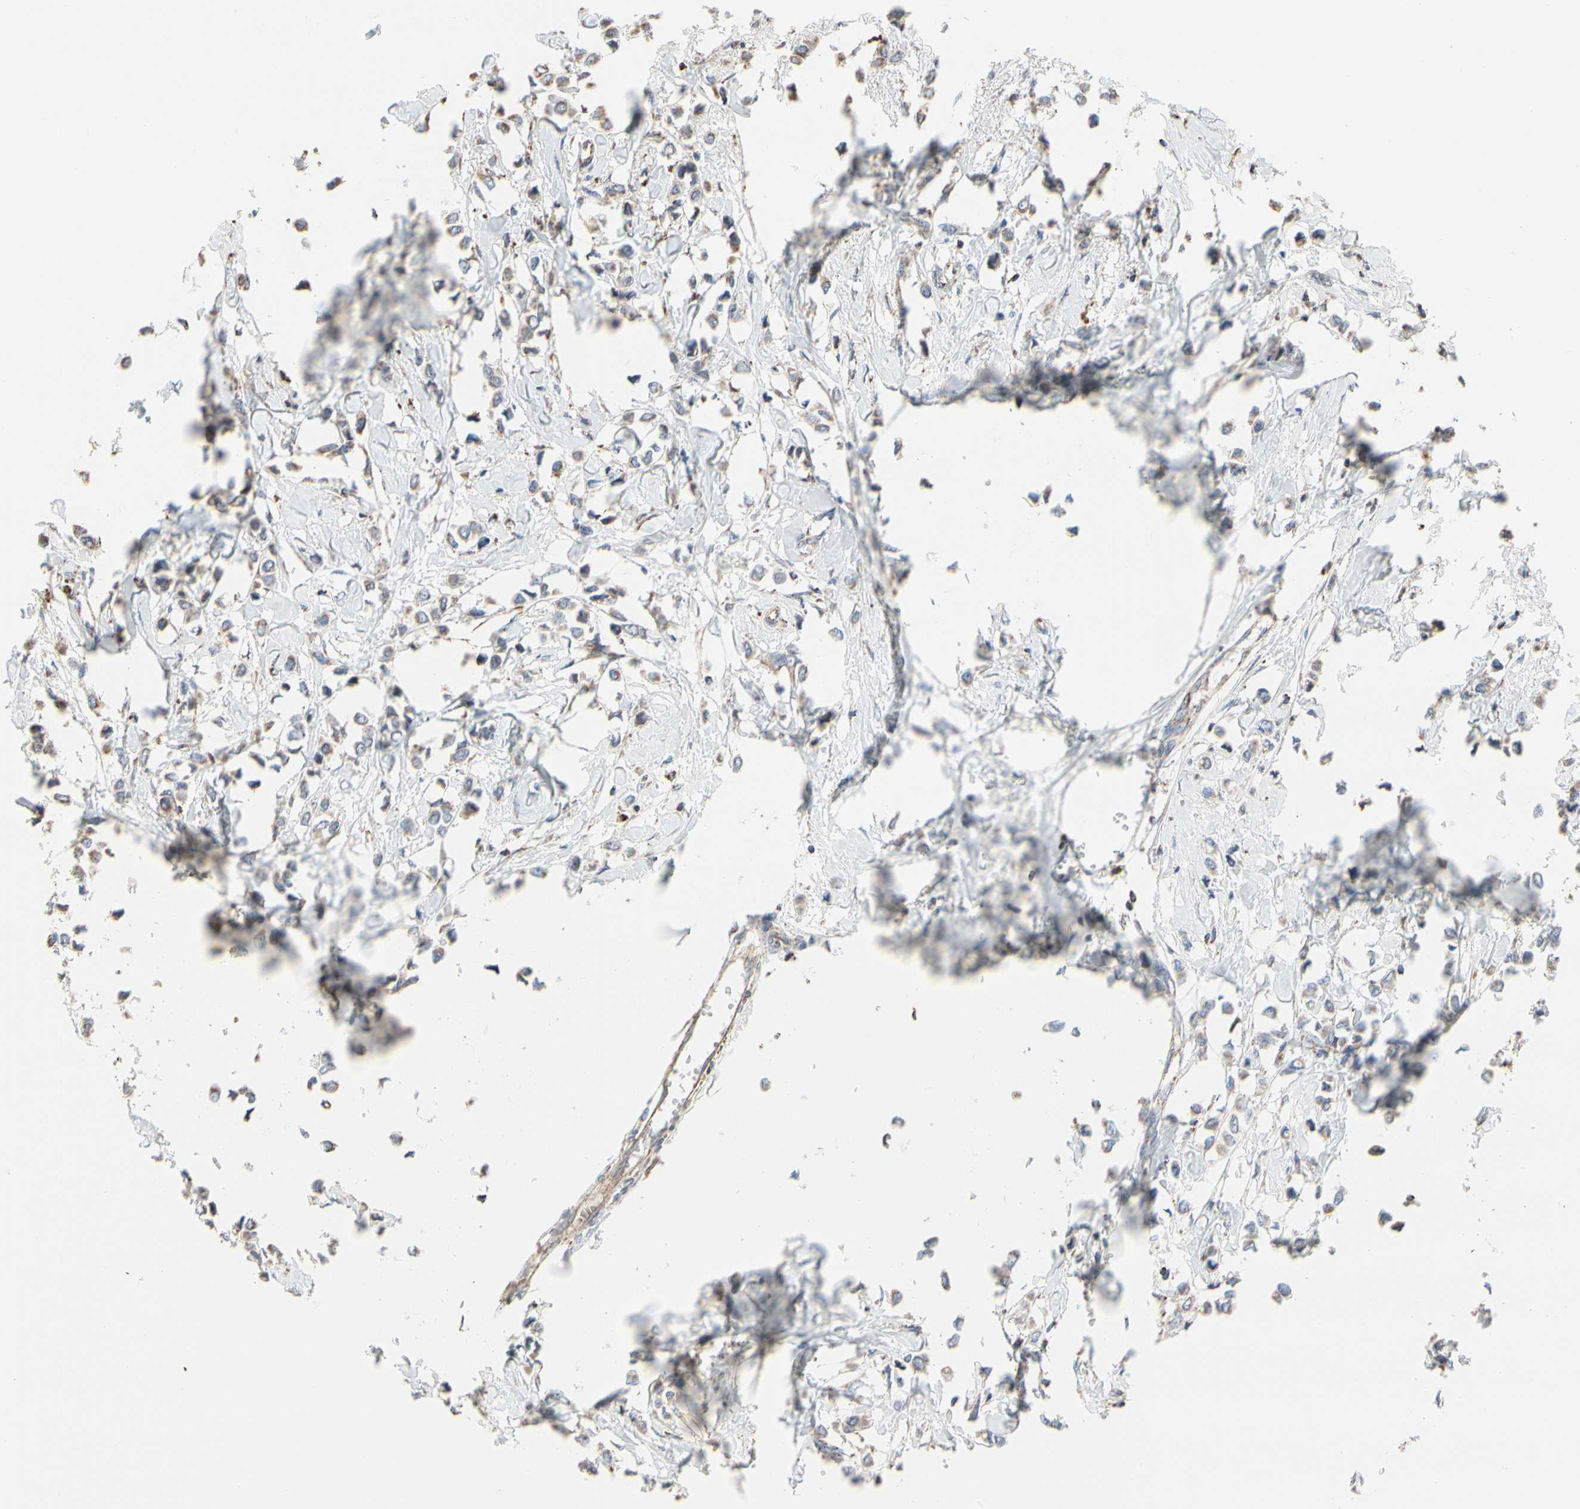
{"staining": {"intensity": "negative", "quantity": "none", "location": "none"}, "tissue": "breast cancer", "cell_type": "Tumor cells", "image_type": "cancer", "snomed": [{"axis": "morphology", "description": "Lobular carcinoma"}, {"axis": "topography", "description": "Breast"}], "caption": "Tumor cells are negative for protein expression in human breast cancer (lobular carcinoma).", "gene": "TUBA1A", "patient": {"sex": "female", "age": 51}}